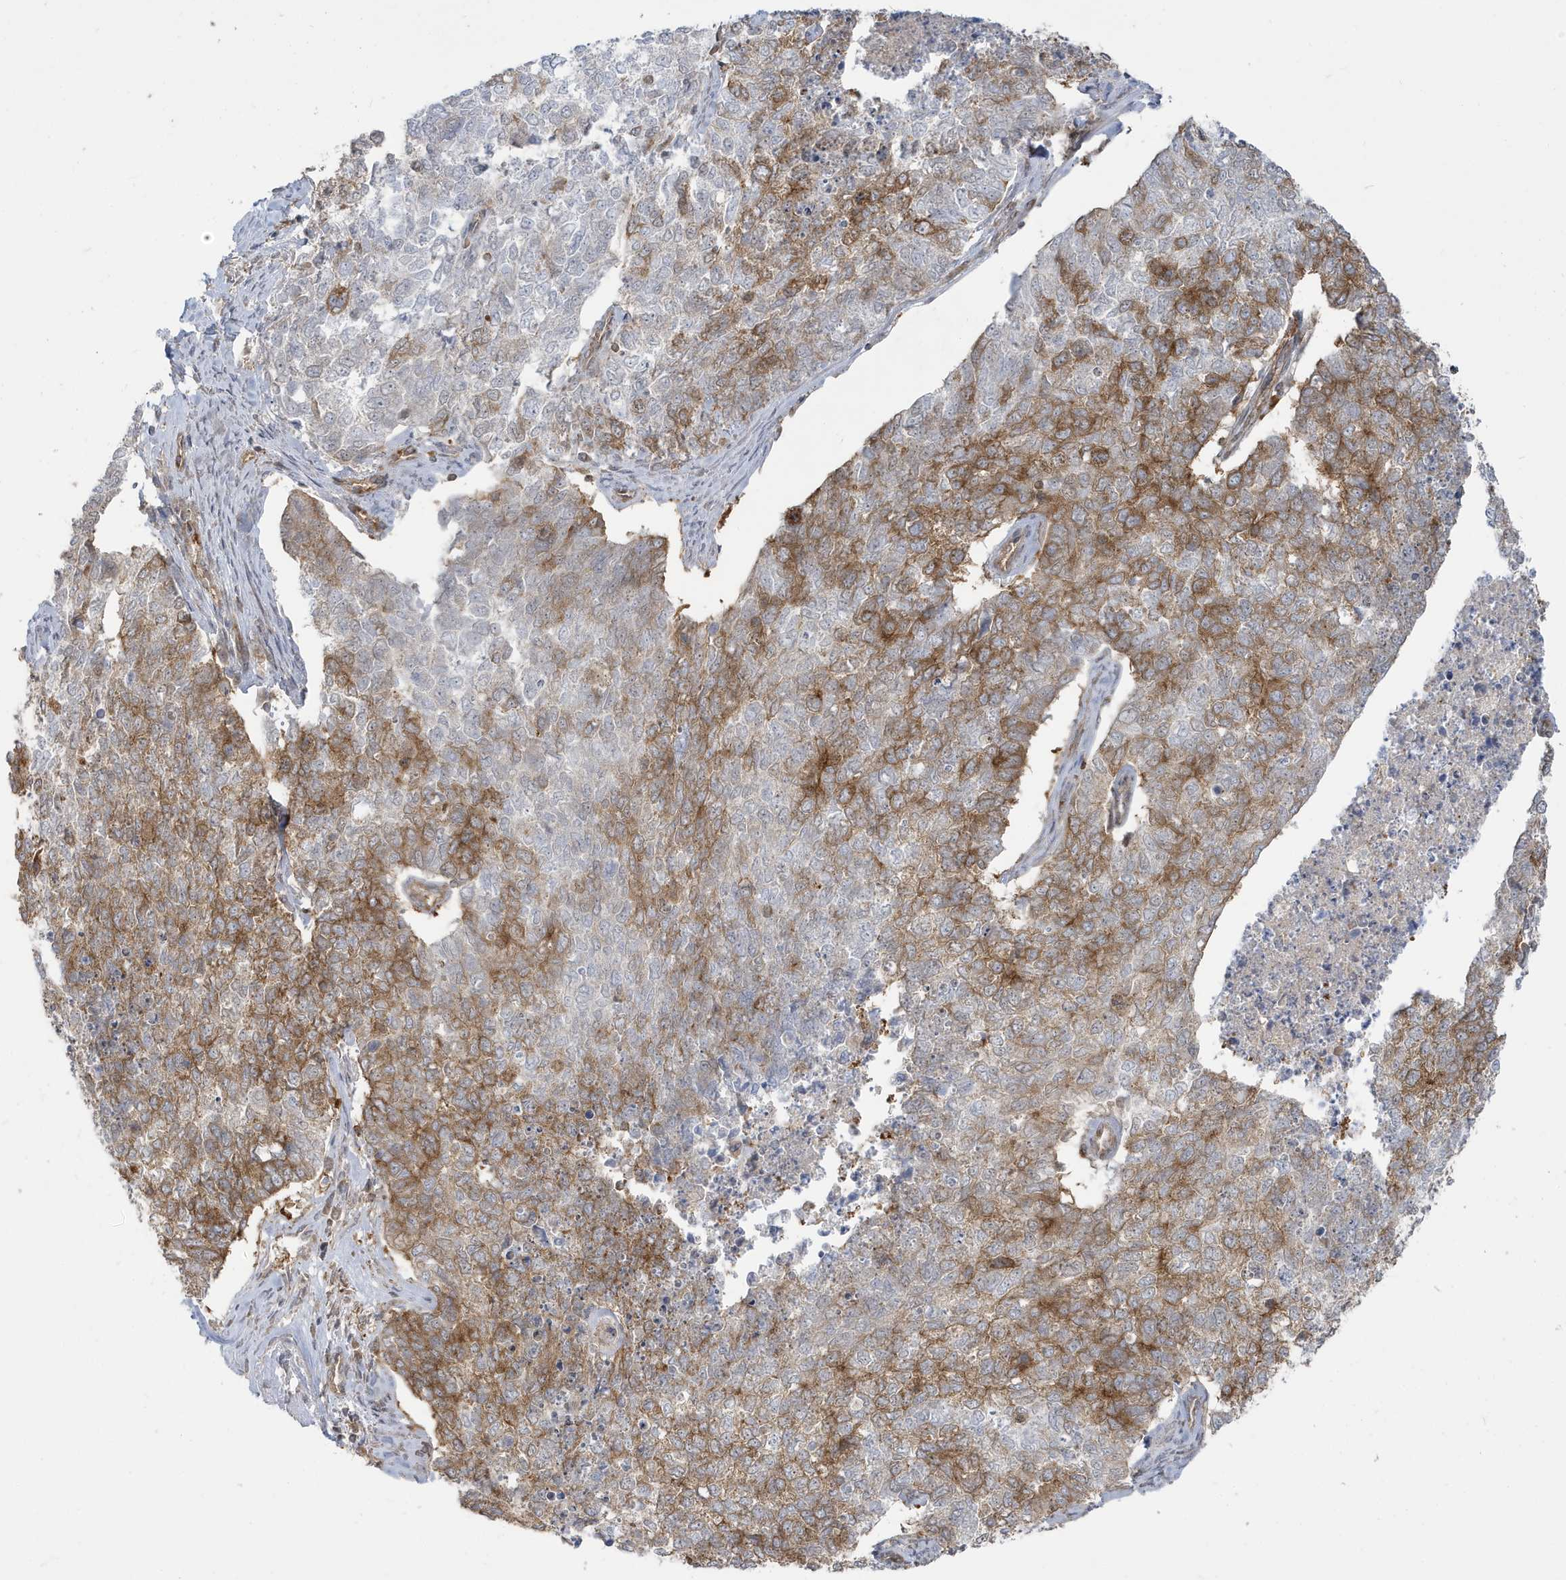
{"staining": {"intensity": "moderate", "quantity": "25%-75%", "location": "cytoplasmic/membranous"}, "tissue": "cervical cancer", "cell_type": "Tumor cells", "image_type": "cancer", "snomed": [{"axis": "morphology", "description": "Squamous cell carcinoma, NOS"}, {"axis": "topography", "description": "Cervix"}], "caption": "A medium amount of moderate cytoplasmic/membranous expression is identified in approximately 25%-75% of tumor cells in cervical squamous cell carcinoma tissue.", "gene": "STAM", "patient": {"sex": "female", "age": 63}}